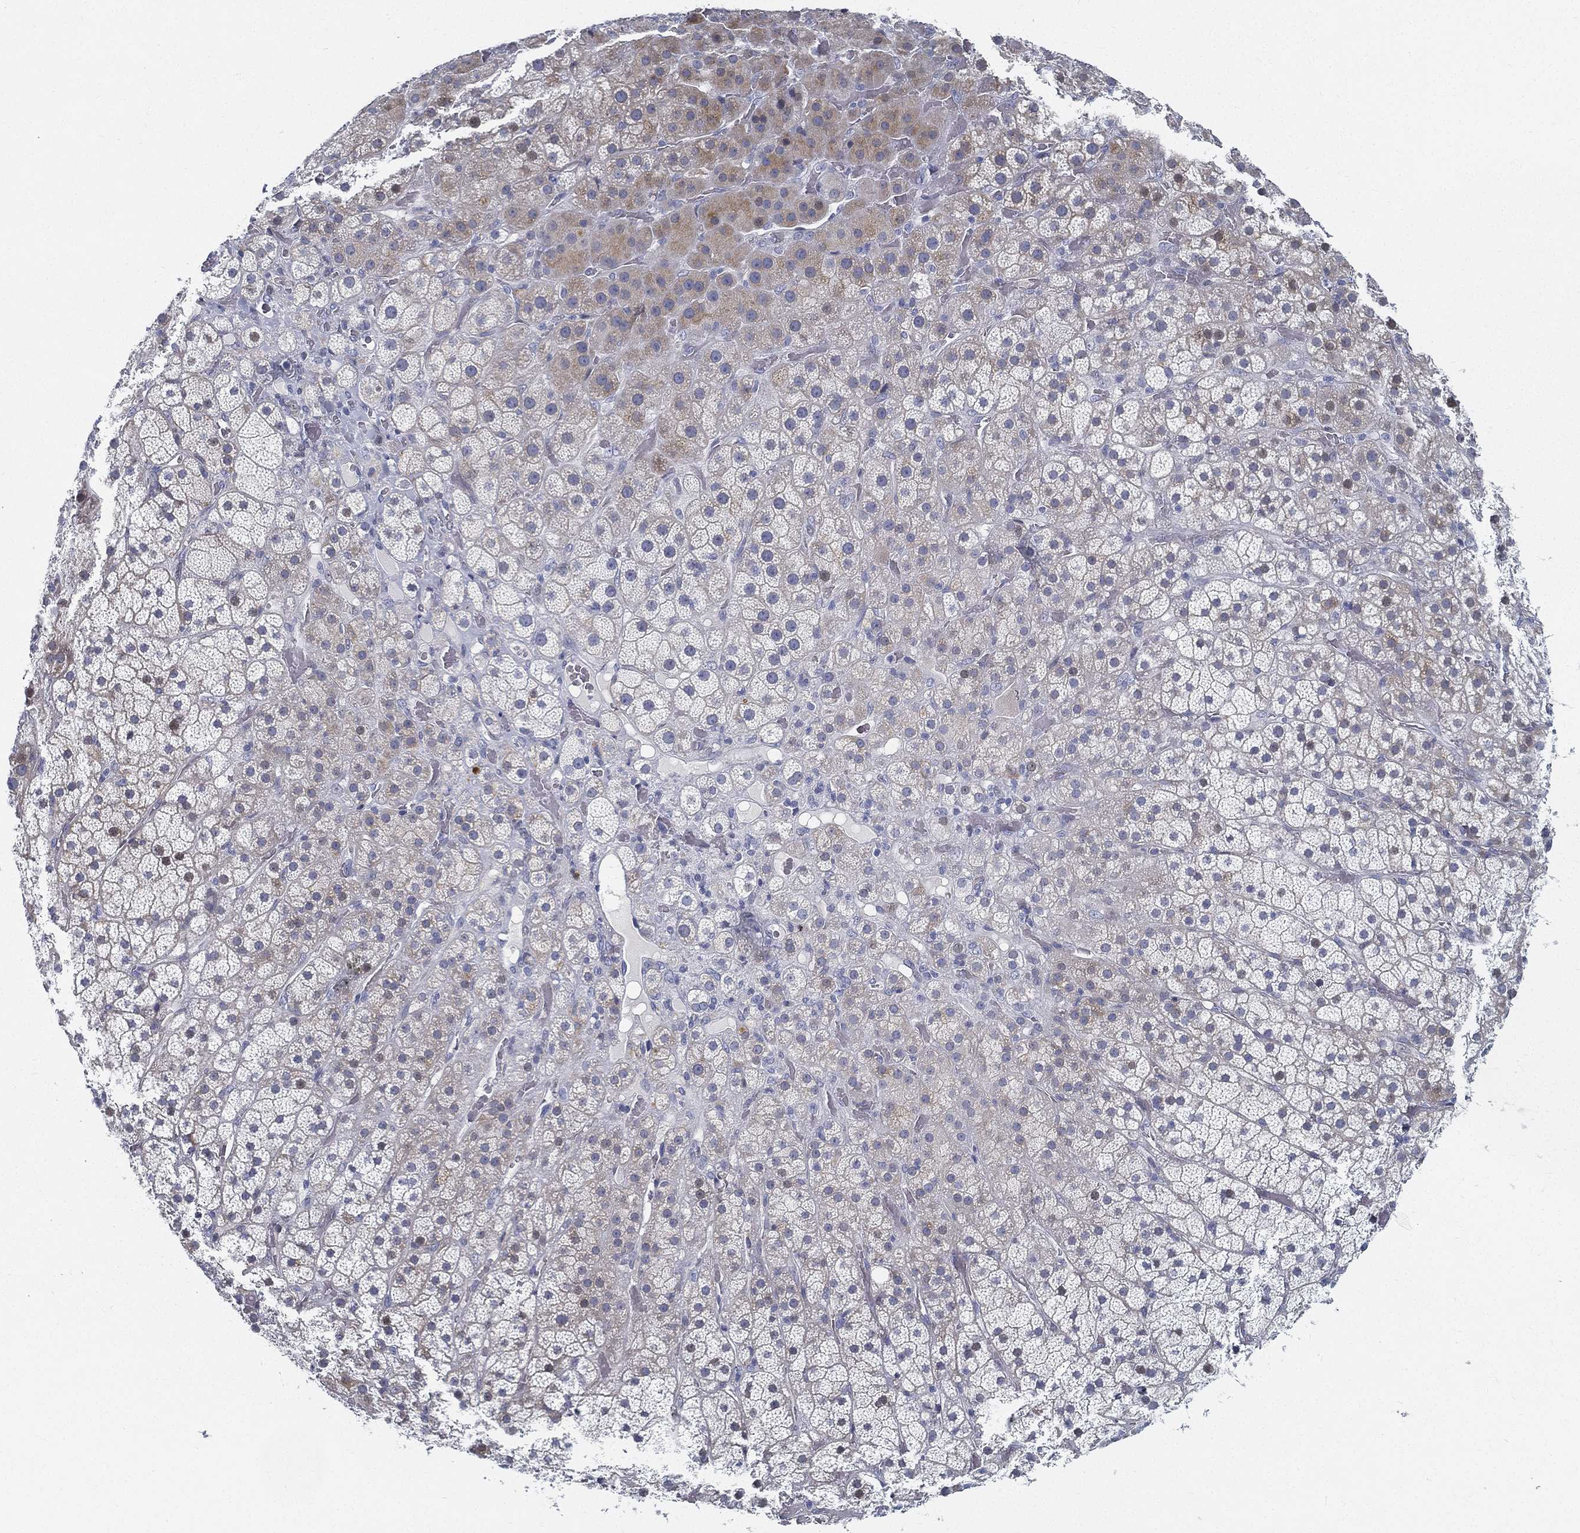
{"staining": {"intensity": "weak", "quantity": "<25%", "location": "cytoplasmic/membranous"}, "tissue": "adrenal gland", "cell_type": "Glandular cells", "image_type": "normal", "snomed": [{"axis": "morphology", "description": "Normal tissue, NOS"}, {"axis": "topography", "description": "Adrenal gland"}], "caption": "Immunohistochemistry photomicrograph of unremarkable human adrenal gland stained for a protein (brown), which reveals no expression in glandular cells. (Brightfield microscopy of DAB (3,3'-diaminobenzidine) immunohistochemistry (IHC) at high magnification).", "gene": "SPPL2C", "patient": {"sex": "male", "age": 57}}